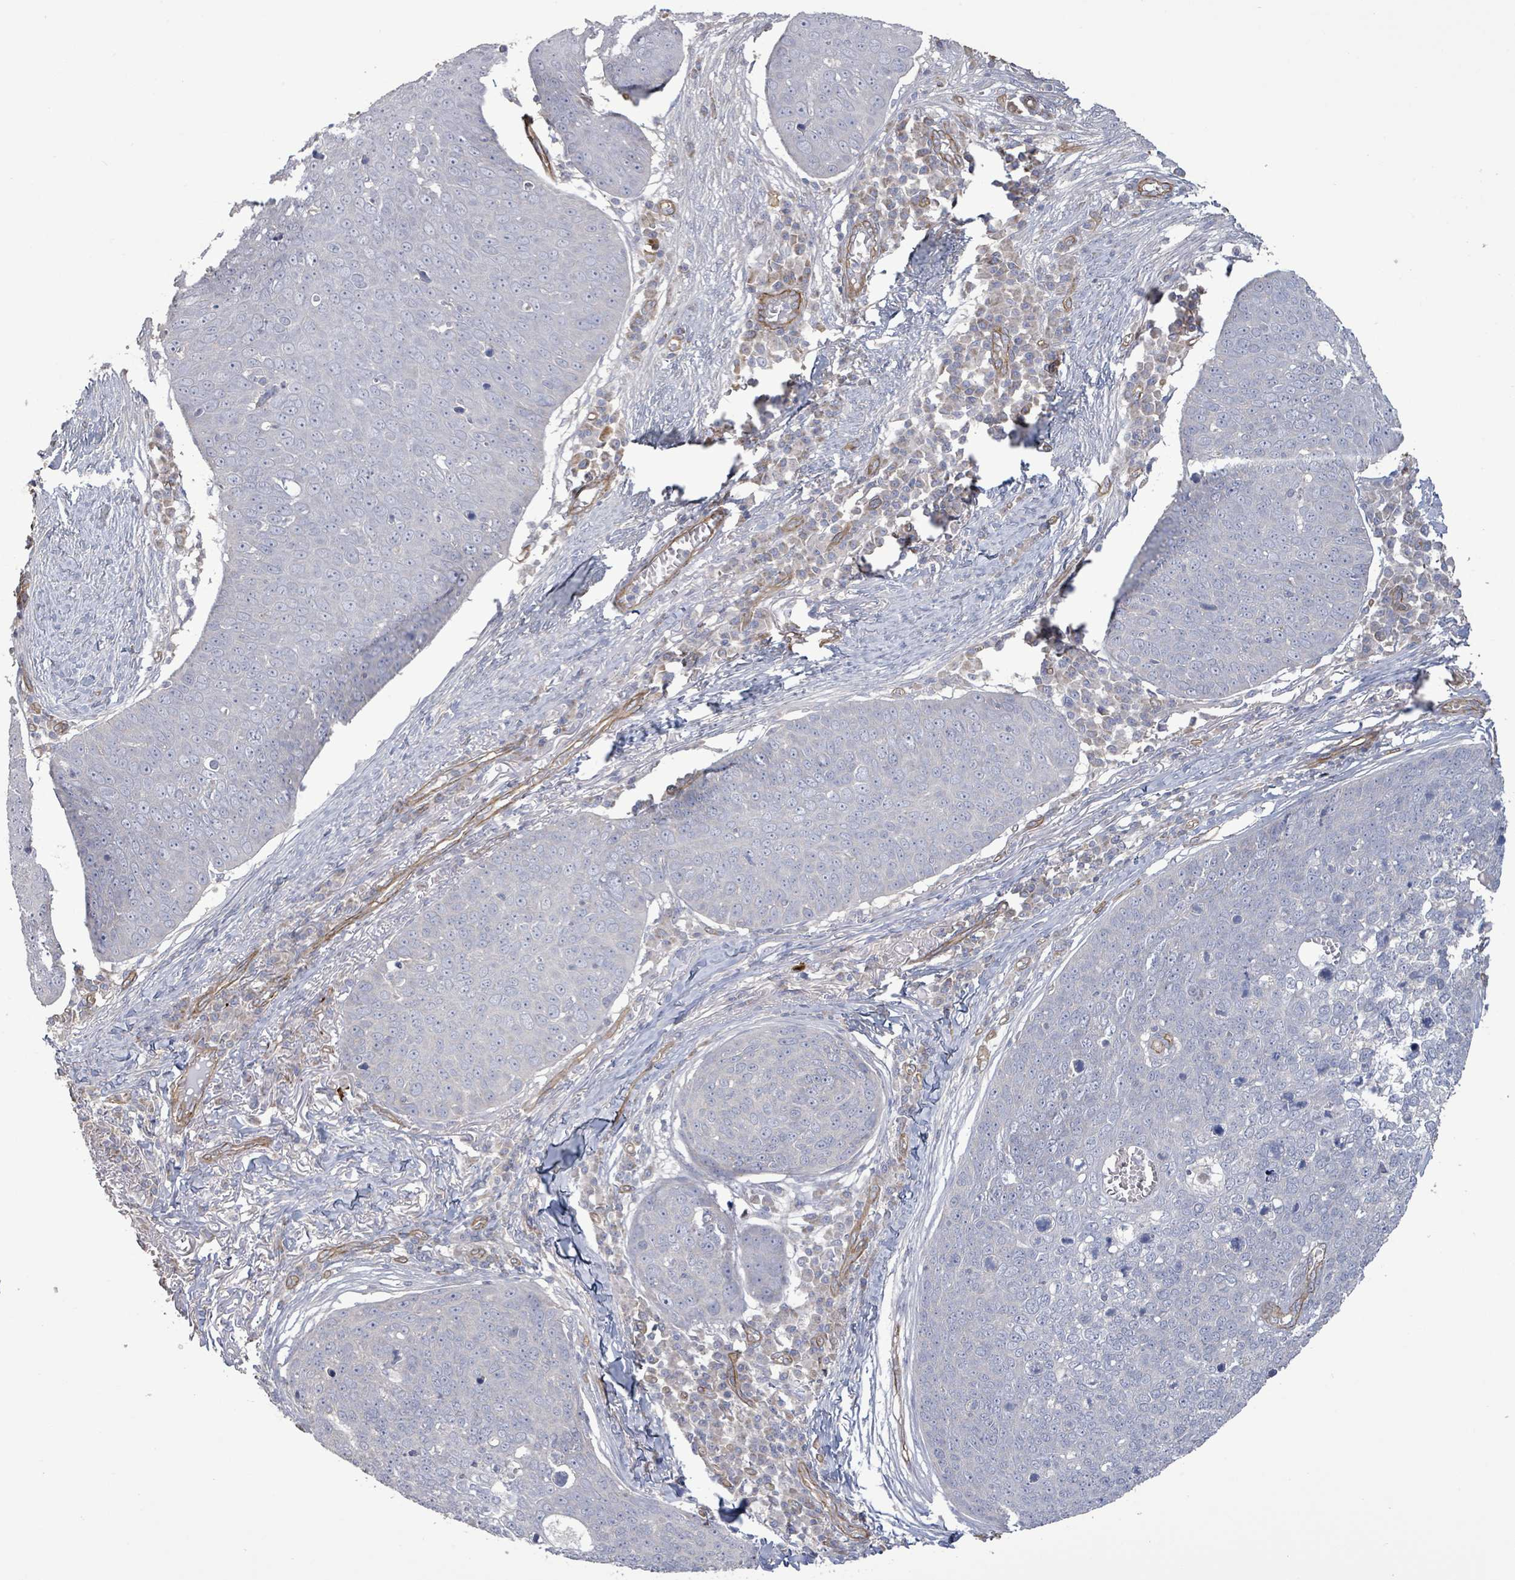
{"staining": {"intensity": "negative", "quantity": "none", "location": "none"}, "tissue": "skin cancer", "cell_type": "Tumor cells", "image_type": "cancer", "snomed": [{"axis": "morphology", "description": "Squamous cell carcinoma, NOS"}, {"axis": "topography", "description": "Skin"}], "caption": "Tumor cells are negative for protein expression in human skin squamous cell carcinoma. (Immunohistochemistry, brightfield microscopy, high magnification).", "gene": "KANK3", "patient": {"sex": "male", "age": 71}}